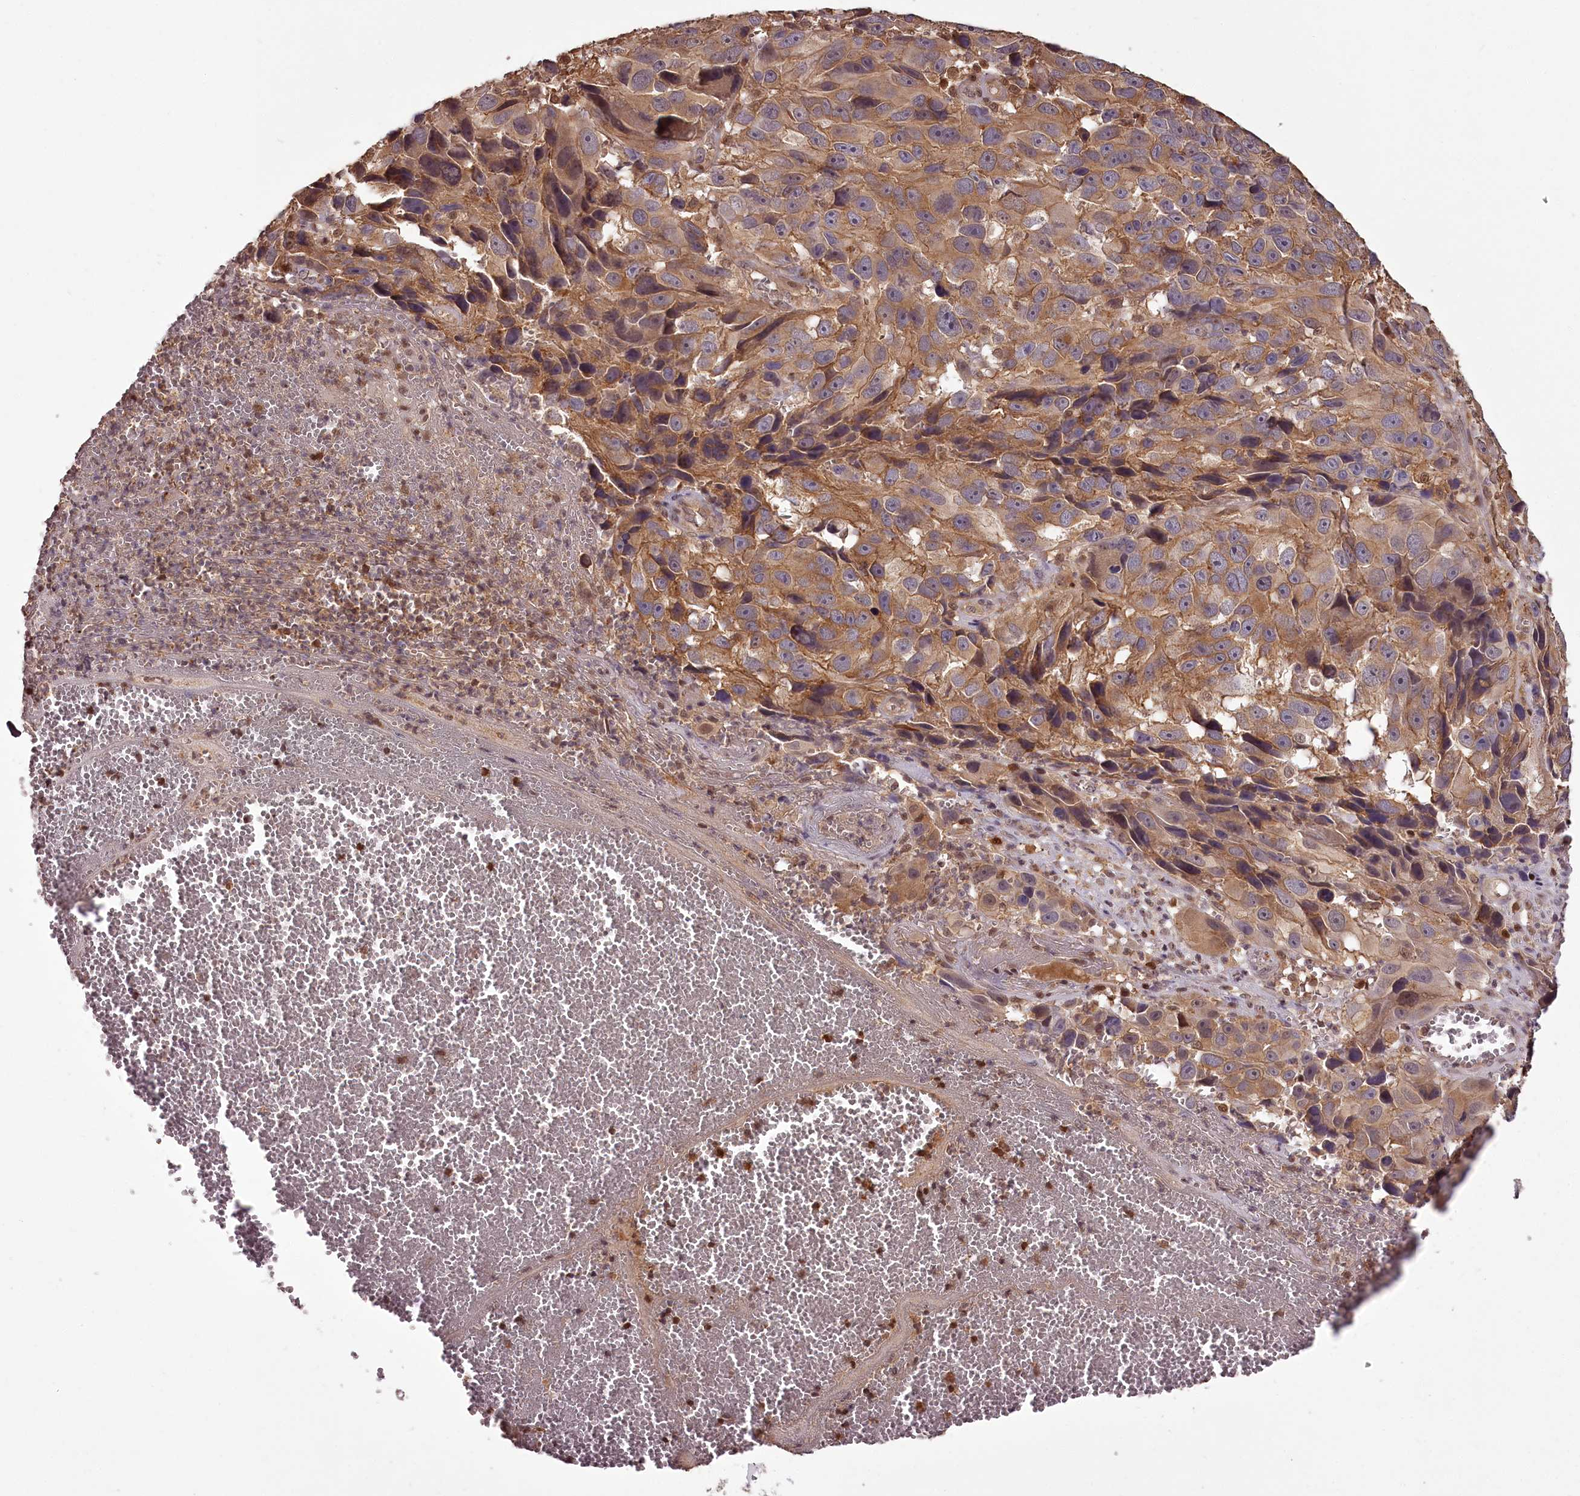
{"staining": {"intensity": "moderate", "quantity": ">75%", "location": "cytoplasmic/membranous"}, "tissue": "melanoma", "cell_type": "Tumor cells", "image_type": "cancer", "snomed": [{"axis": "morphology", "description": "Malignant melanoma, NOS"}, {"axis": "topography", "description": "Skin"}], "caption": "This is a micrograph of immunohistochemistry (IHC) staining of malignant melanoma, which shows moderate staining in the cytoplasmic/membranous of tumor cells.", "gene": "NPRL2", "patient": {"sex": "male", "age": 84}}